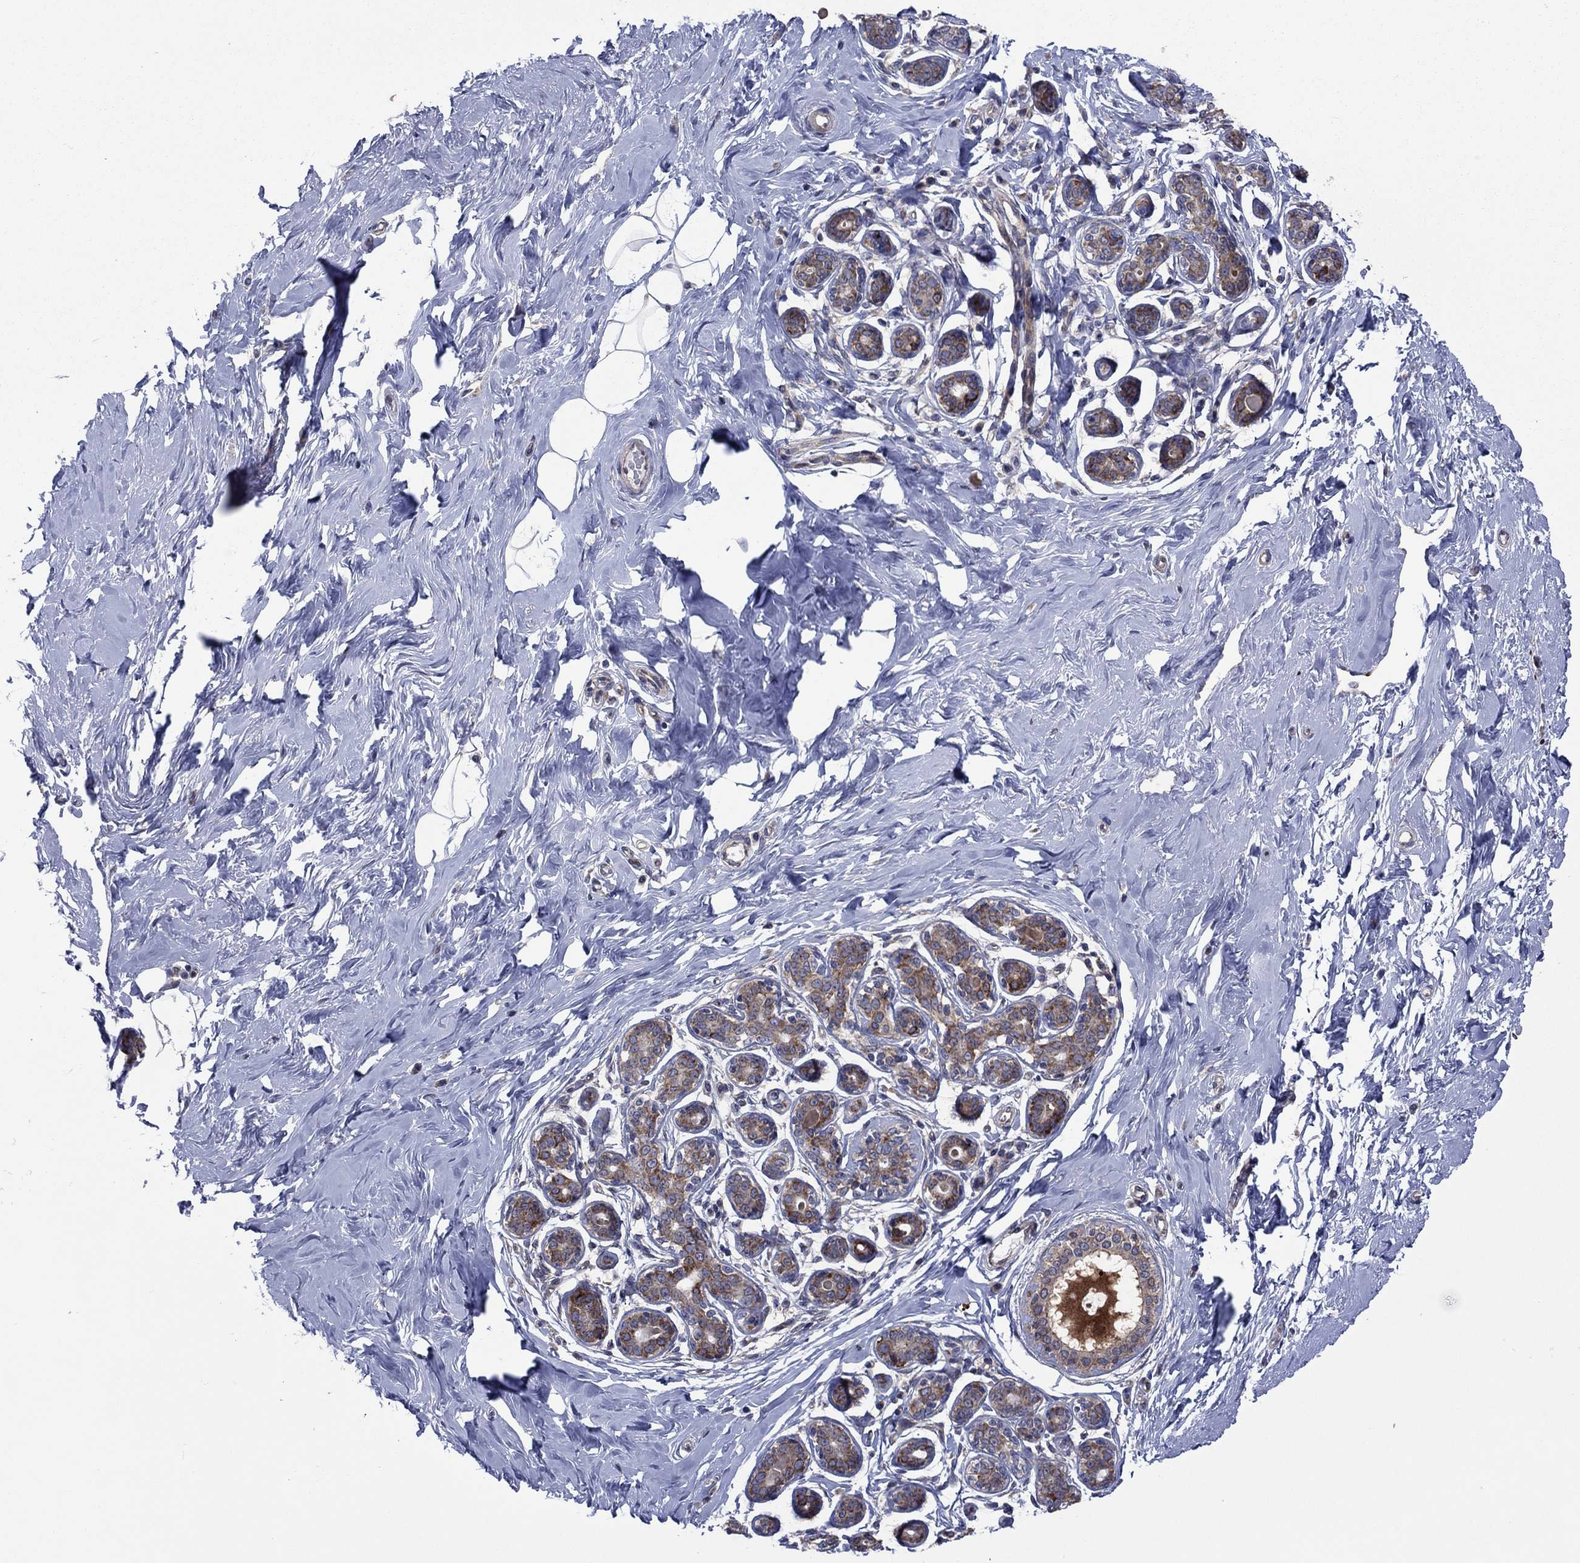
{"staining": {"intensity": "negative", "quantity": "none", "location": "none"}, "tissue": "breast", "cell_type": "Adipocytes", "image_type": "normal", "snomed": [{"axis": "morphology", "description": "Normal tissue, NOS"}, {"axis": "topography", "description": "Skin"}, {"axis": "topography", "description": "Breast"}], "caption": "The photomicrograph displays no significant expression in adipocytes of breast. The staining was performed using DAB (3,3'-diaminobenzidine) to visualize the protein expression in brown, while the nuclei were stained in blue with hematoxylin (Magnification: 20x).", "gene": "GPR155", "patient": {"sex": "female", "age": 43}}